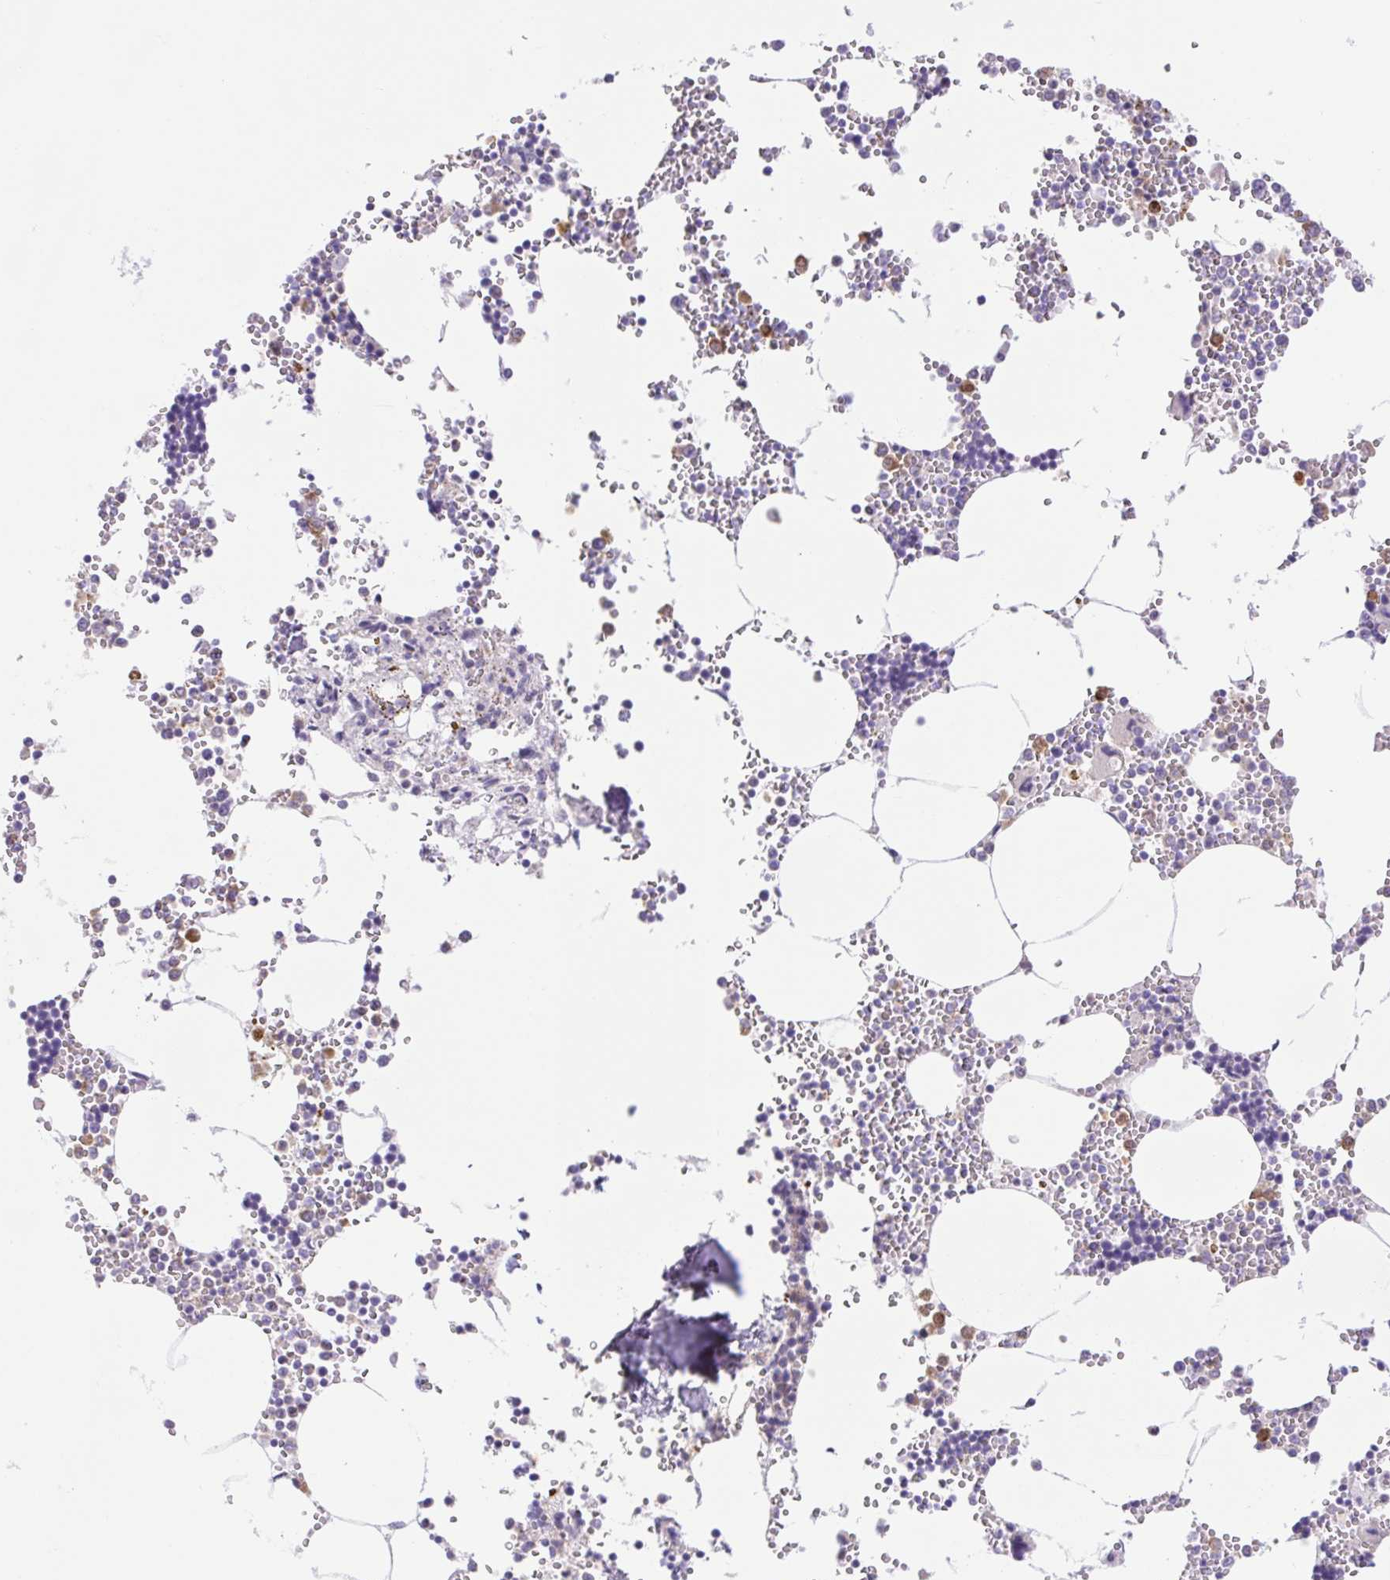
{"staining": {"intensity": "moderate", "quantity": "<25%", "location": "cytoplasmic/membranous"}, "tissue": "bone marrow", "cell_type": "Hematopoietic cells", "image_type": "normal", "snomed": [{"axis": "morphology", "description": "Normal tissue, NOS"}, {"axis": "topography", "description": "Bone marrow"}], "caption": "This histopathology image reveals immunohistochemistry staining of unremarkable human bone marrow, with low moderate cytoplasmic/membranous expression in about <25% of hematopoietic cells.", "gene": "FAM177B", "patient": {"sex": "male", "age": 54}}